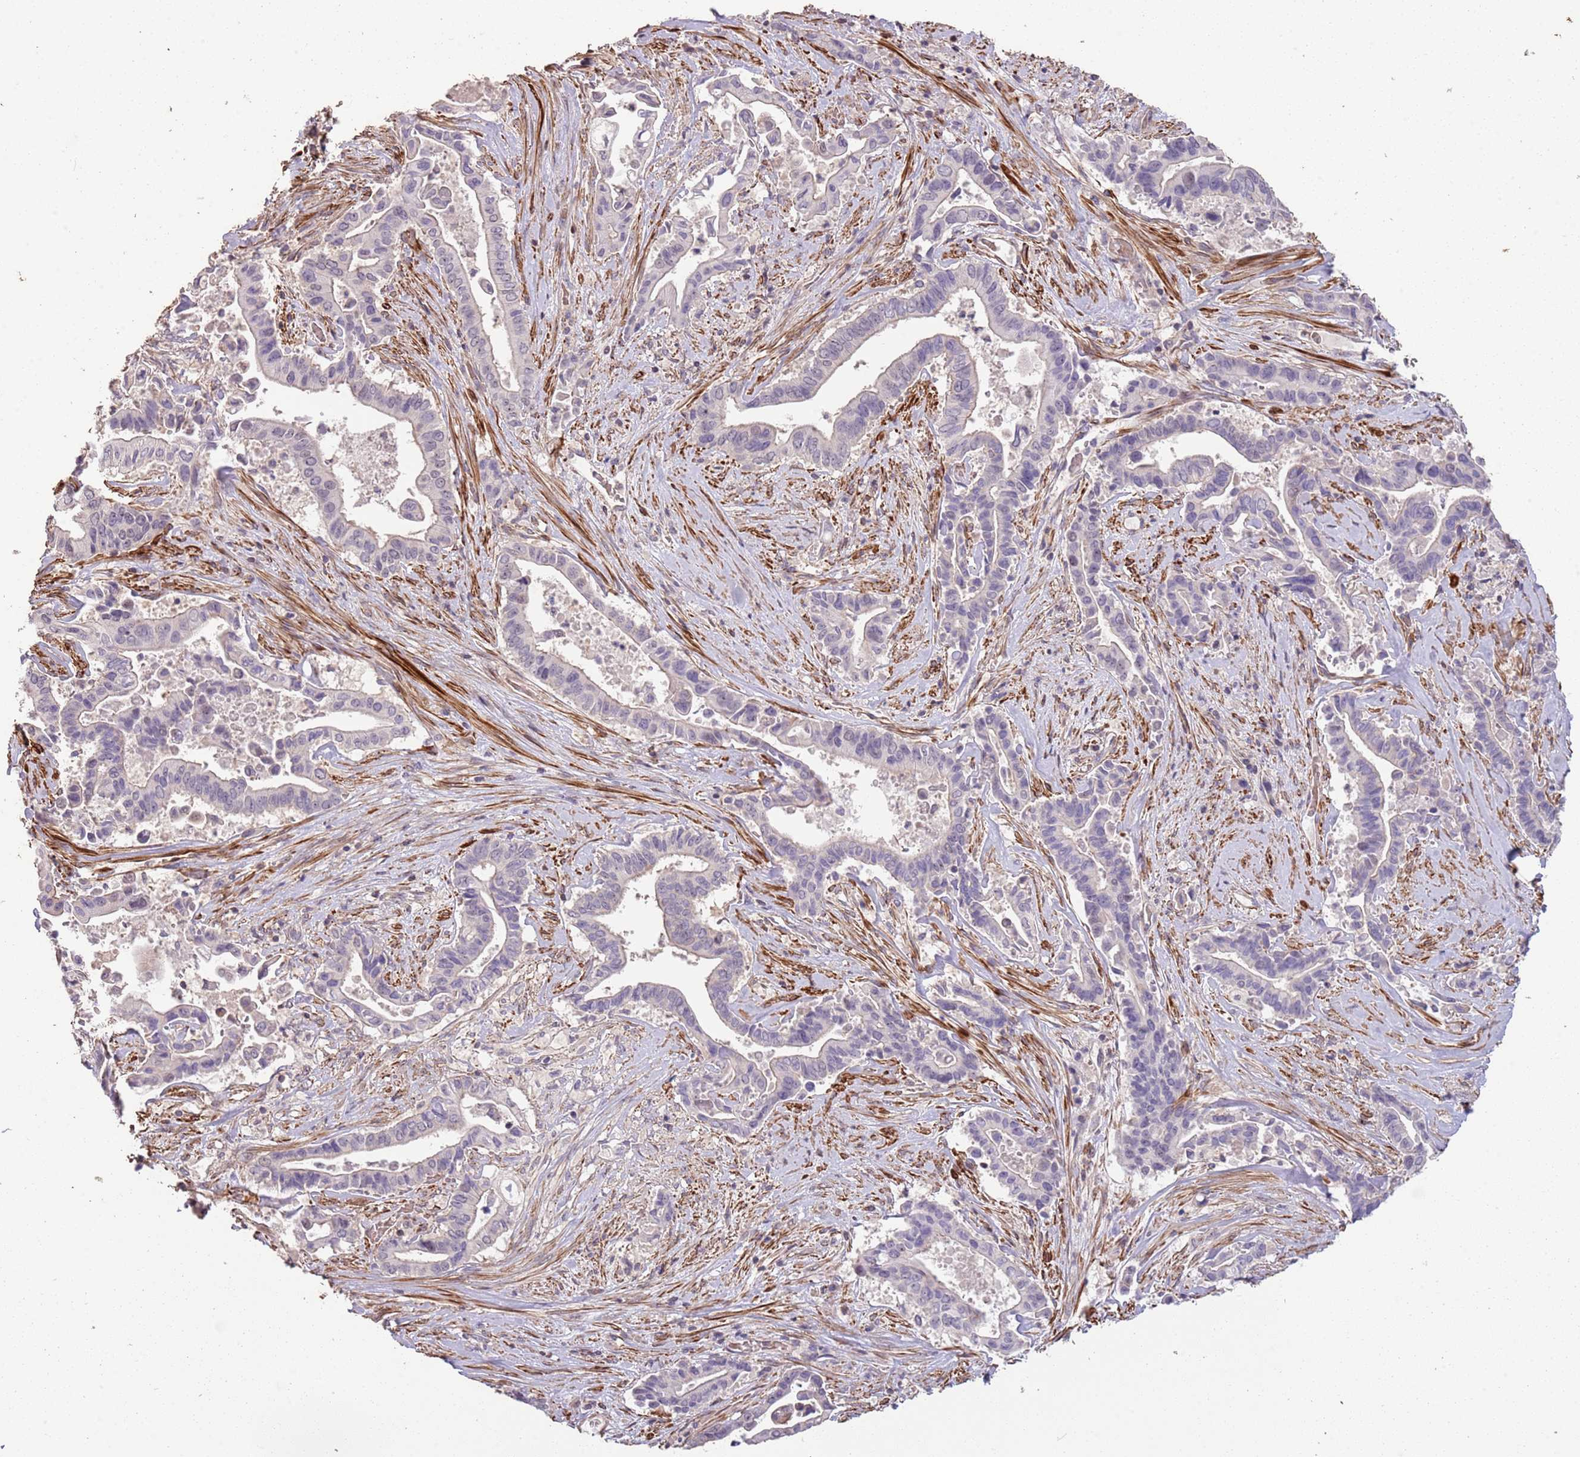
{"staining": {"intensity": "negative", "quantity": "none", "location": "none"}, "tissue": "pancreatic cancer", "cell_type": "Tumor cells", "image_type": "cancer", "snomed": [{"axis": "morphology", "description": "Adenocarcinoma, NOS"}, {"axis": "topography", "description": "Pancreas"}], "caption": "Tumor cells are negative for brown protein staining in adenocarcinoma (pancreatic). Nuclei are stained in blue.", "gene": "ADTRP", "patient": {"sex": "female", "age": 77}}